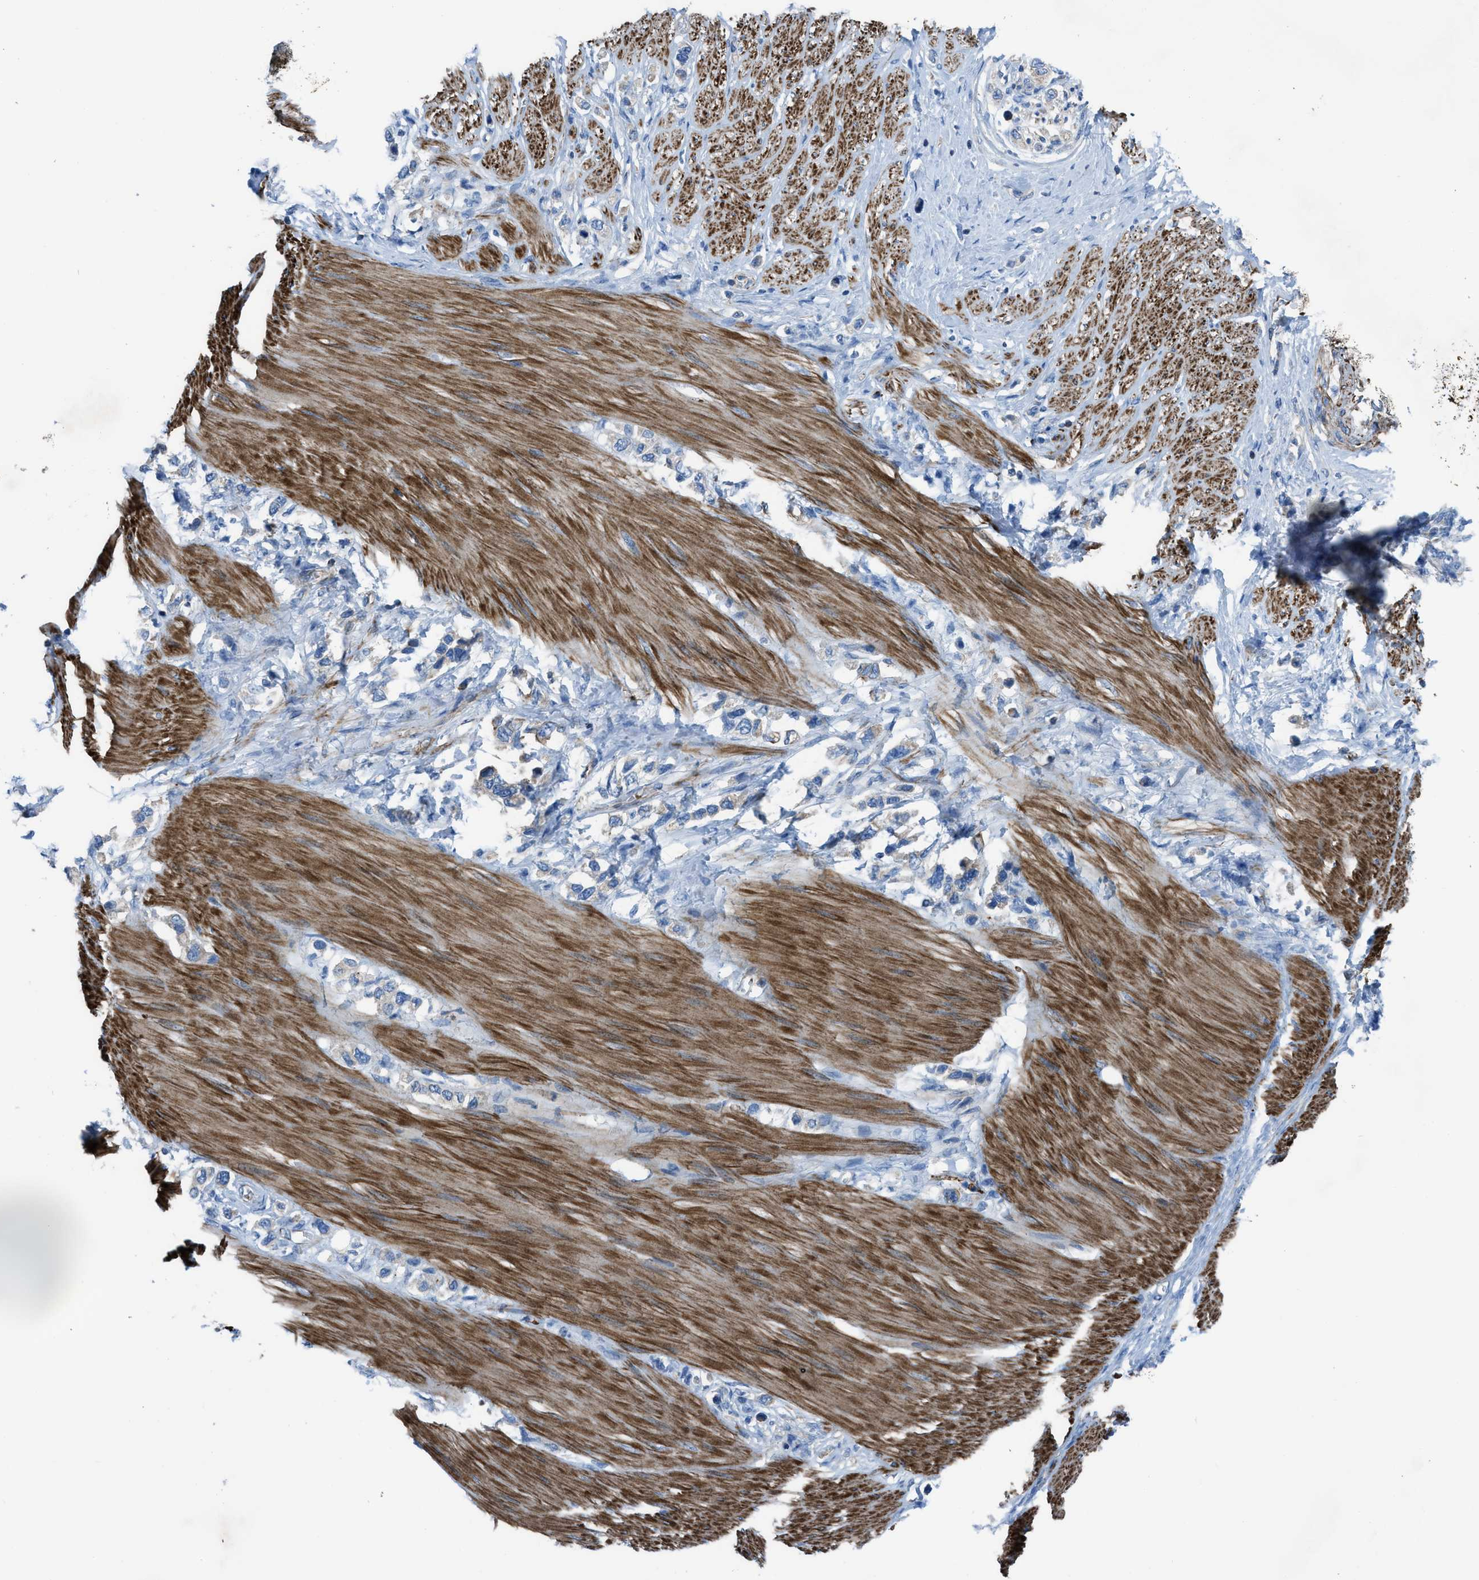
{"staining": {"intensity": "negative", "quantity": "none", "location": "none"}, "tissue": "stomach cancer", "cell_type": "Tumor cells", "image_type": "cancer", "snomed": [{"axis": "morphology", "description": "Adenocarcinoma, NOS"}, {"axis": "topography", "description": "Stomach"}], "caption": "Stomach cancer was stained to show a protein in brown. There is no significant expression in tumor cells.", "gene": "KCNH7", "patient": {"sex": "female", "age": 65}}